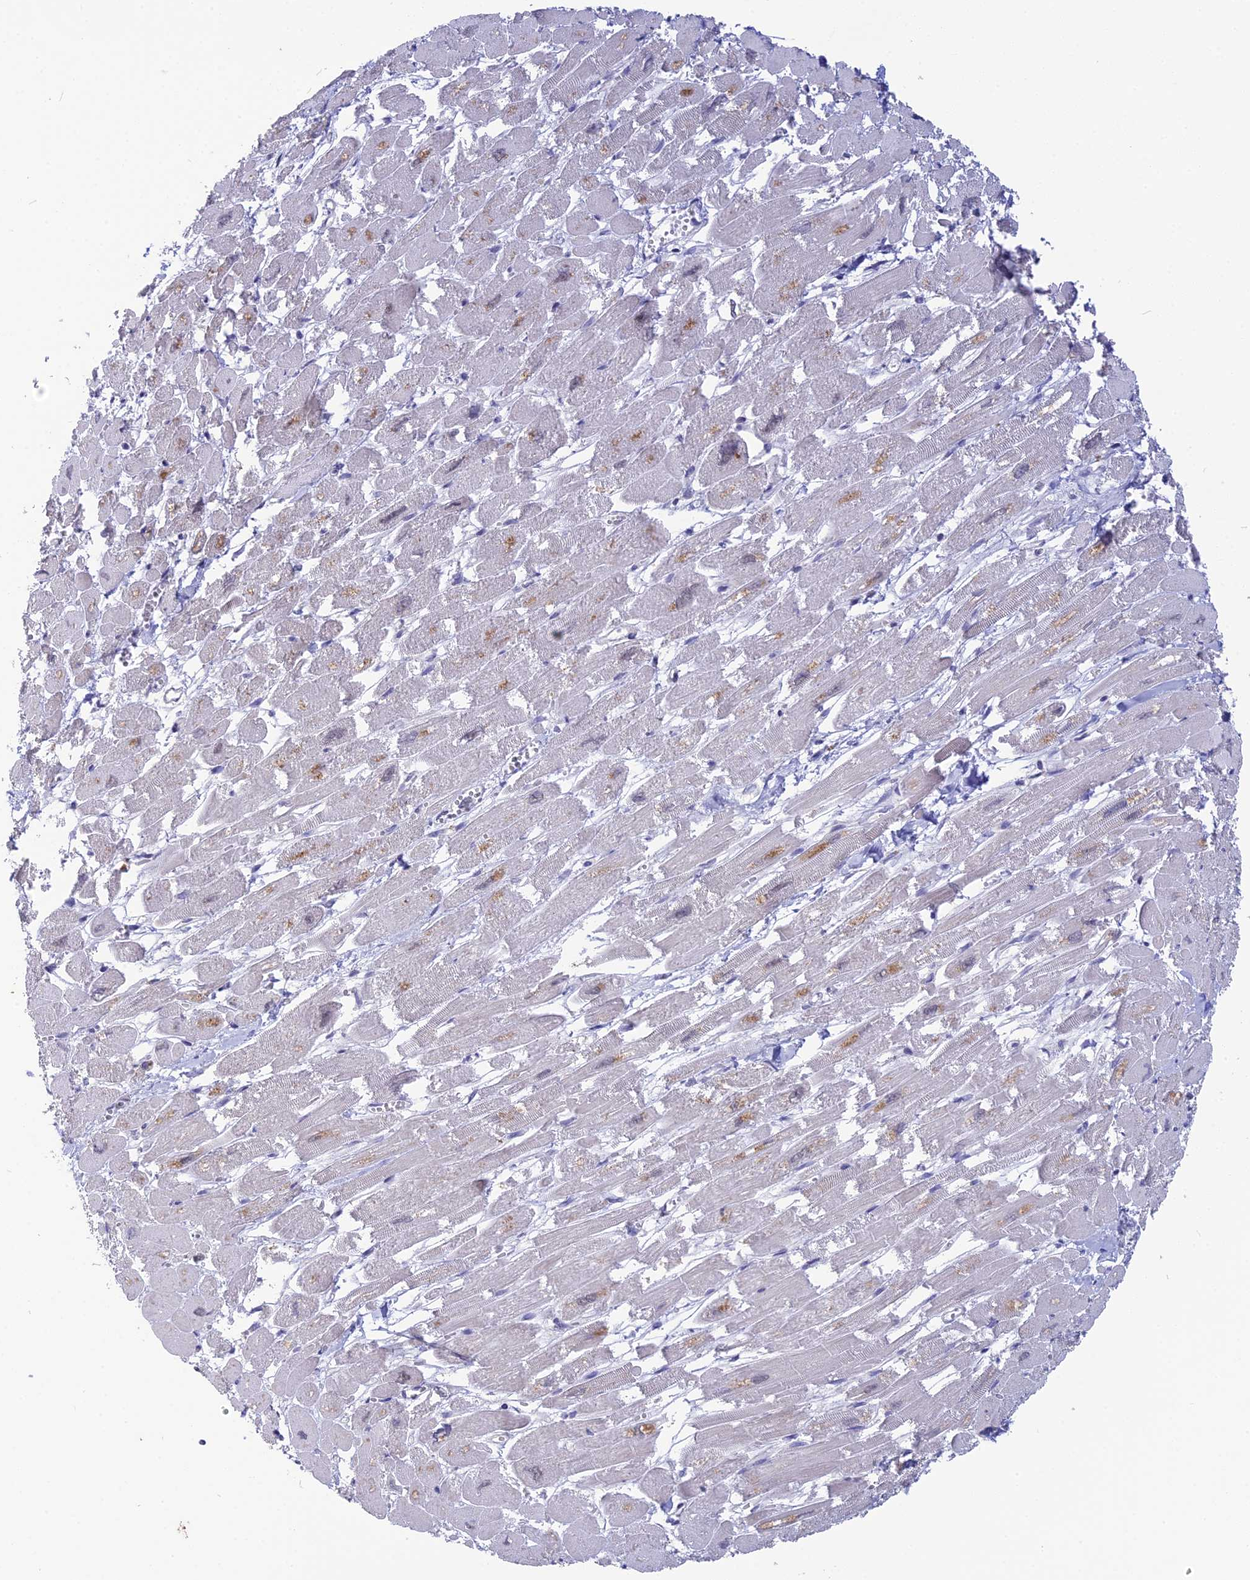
{"staining": {"intensity": "weak", "quantity": "<25%", "location": "nuclear"}, "tissue": "heart muscle", "cell_type": "Cardiomyocytes", "image_type": "normal", "snomed": [{"axis": "morphology", "description": "Normal tissue, NOS"}, {"axis": "topography", "description": "Heart"}], "caption": "An image of heart muscle stained for a protein demonstrates no brown staining in cardiomyocytes.", "gene": "KCTD14", "patient": {"sex": "male", "age": 54}}